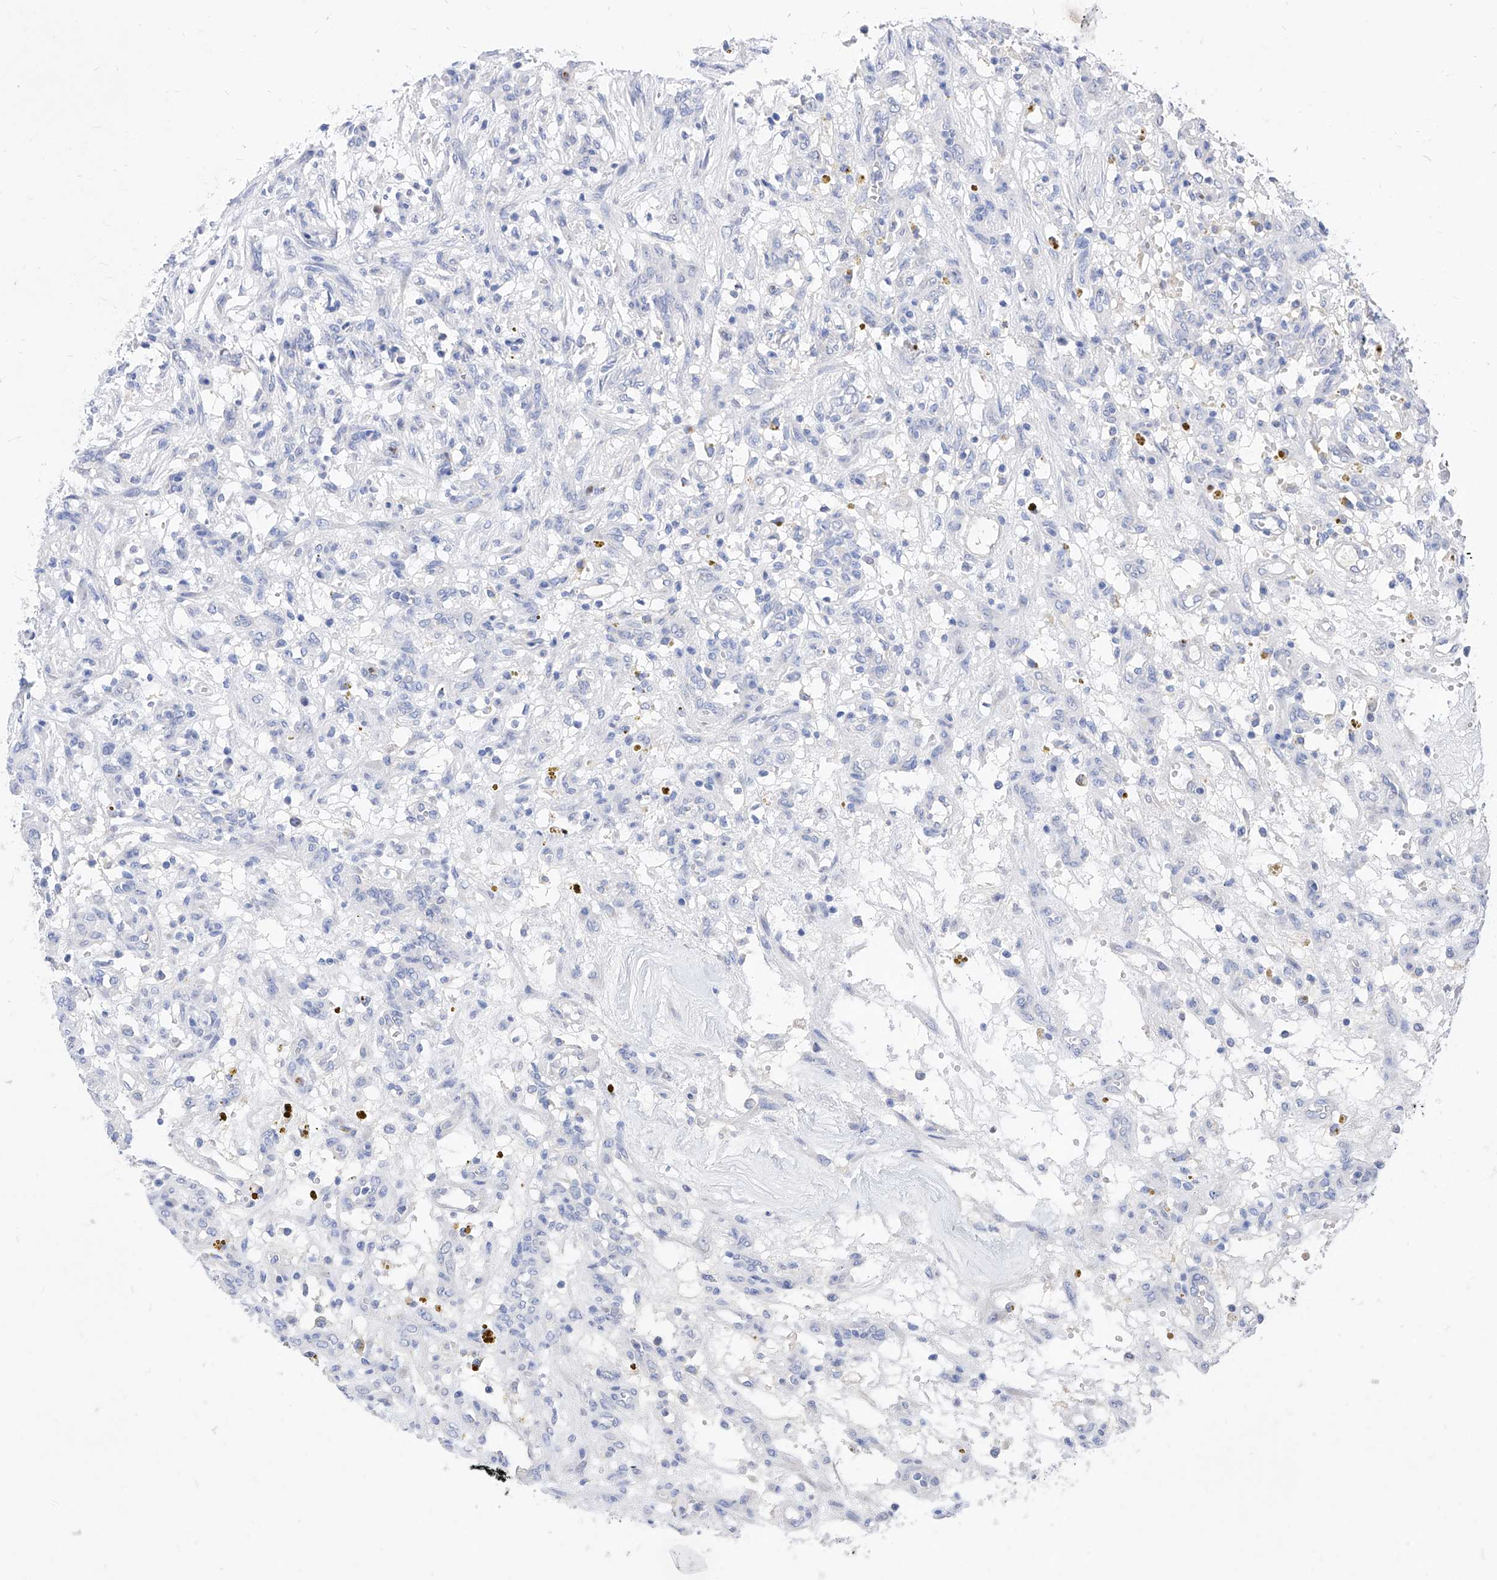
{"staining": {"intensity": "negative", "quantity": "none", "location": "none"}, "tissue": "renal cancer", "cell_type": "Tumor cells", "image_type": "cancer", "snomed": [{"axis": "morphology", "description": "Adenocarcinoma, NOS"}, {"axis": "topography", "description": "Kidney"}], "caption": "An immunohistochemistry image of adenocarcinoma (renal) is shown. There is no staining in tumor cells of adenocarcinoma (renal).", "gene": "VAX1", "patient": {"sex": "female", "age": 57}}